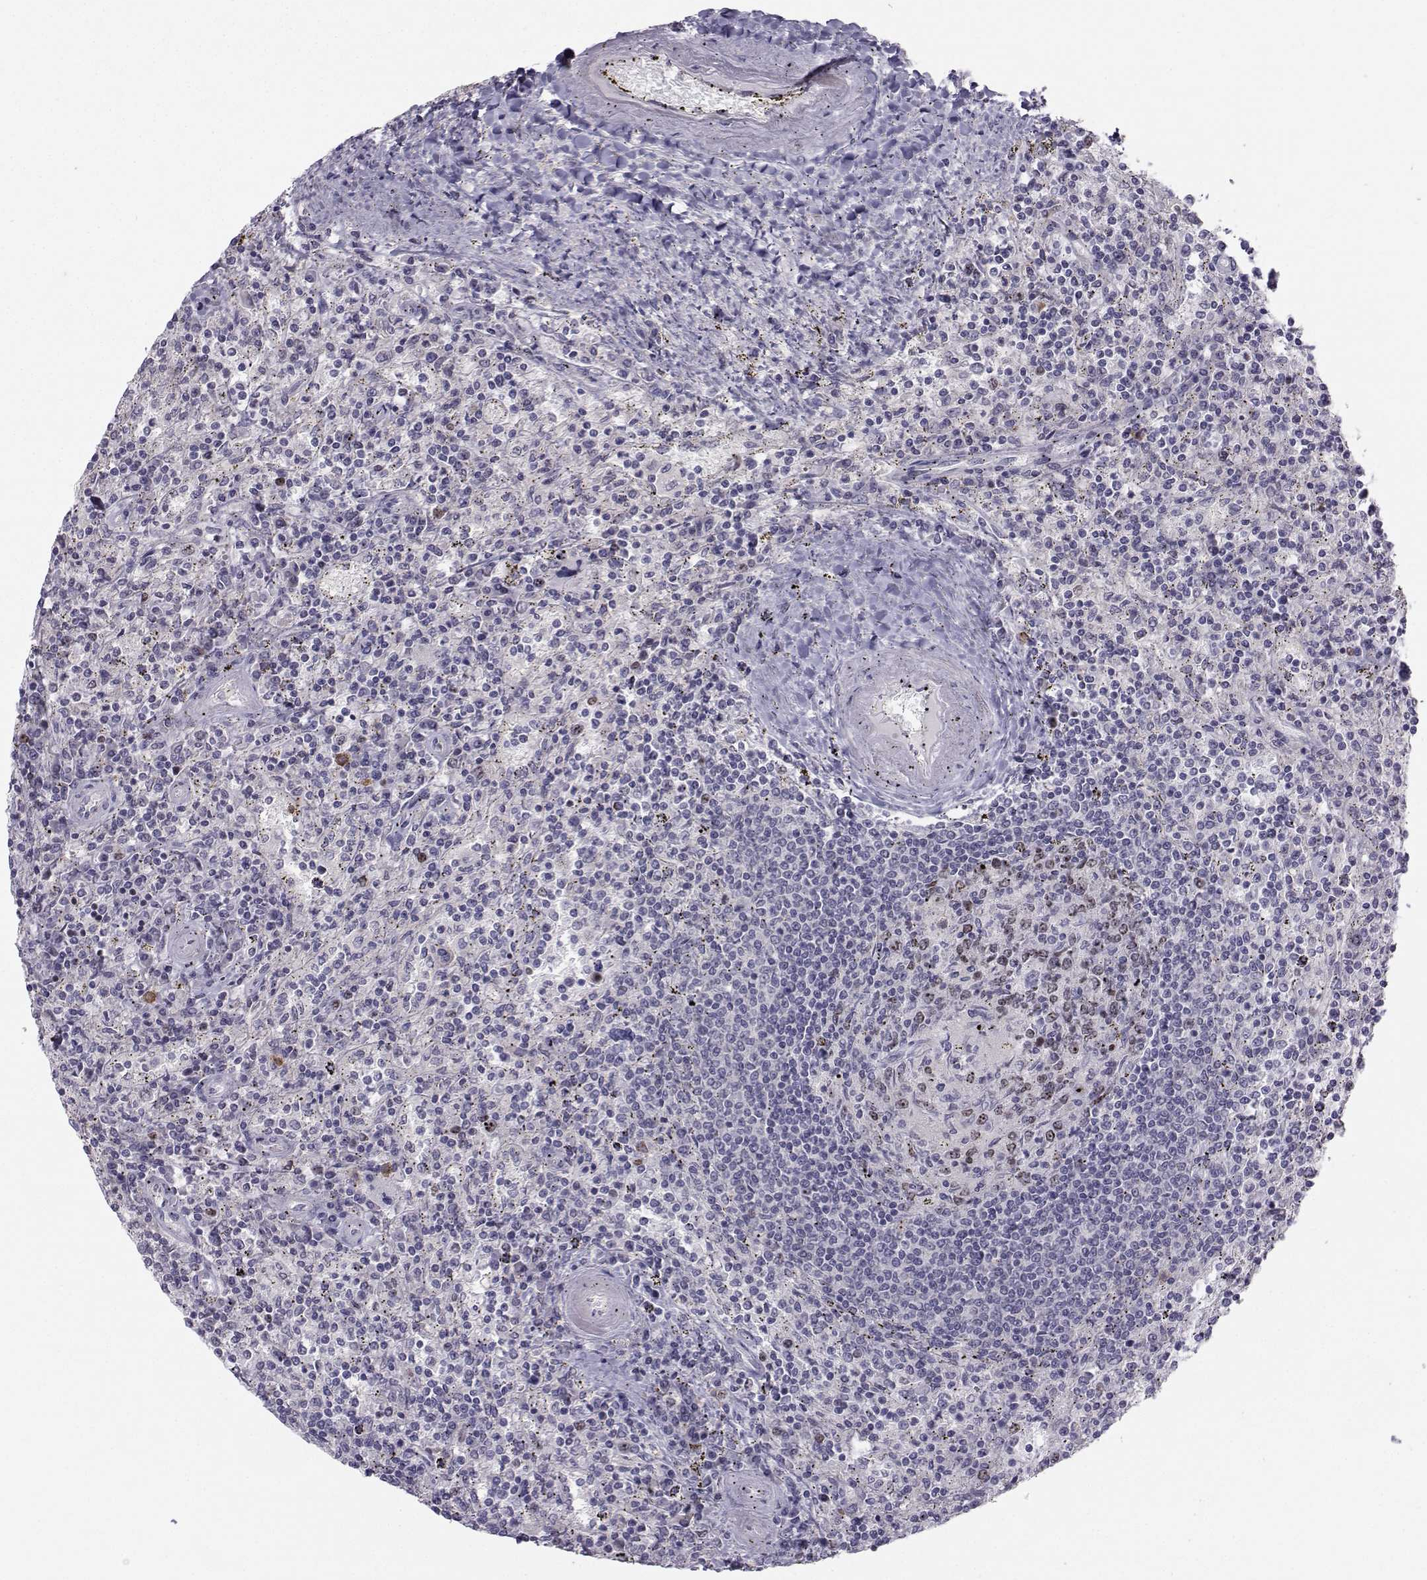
{"staining": {"intensity": "negative", "quantity": "none", "location": "none"}, "tissue": "lymphoma", "cell_type": "Tumor cells", "image_type": "cancer", "snomed": [{"axis": "morphology", "description": "Malignant lymphoma, non-Hodgkin's type, Low grade"}, {"axis": "topography", "description": "Spleen"}], "caption": "Immunohistochemistry histopathology image of neoplastic tissue: lymphoma stained with DAB displays no significant protein staining in tumor cells. The staining is performed using DAB brown chromogen with nuclei counter-stained in using hematoxylin.", "gene": "LRP8", "patient": {"sex": "male", "age": 62}}